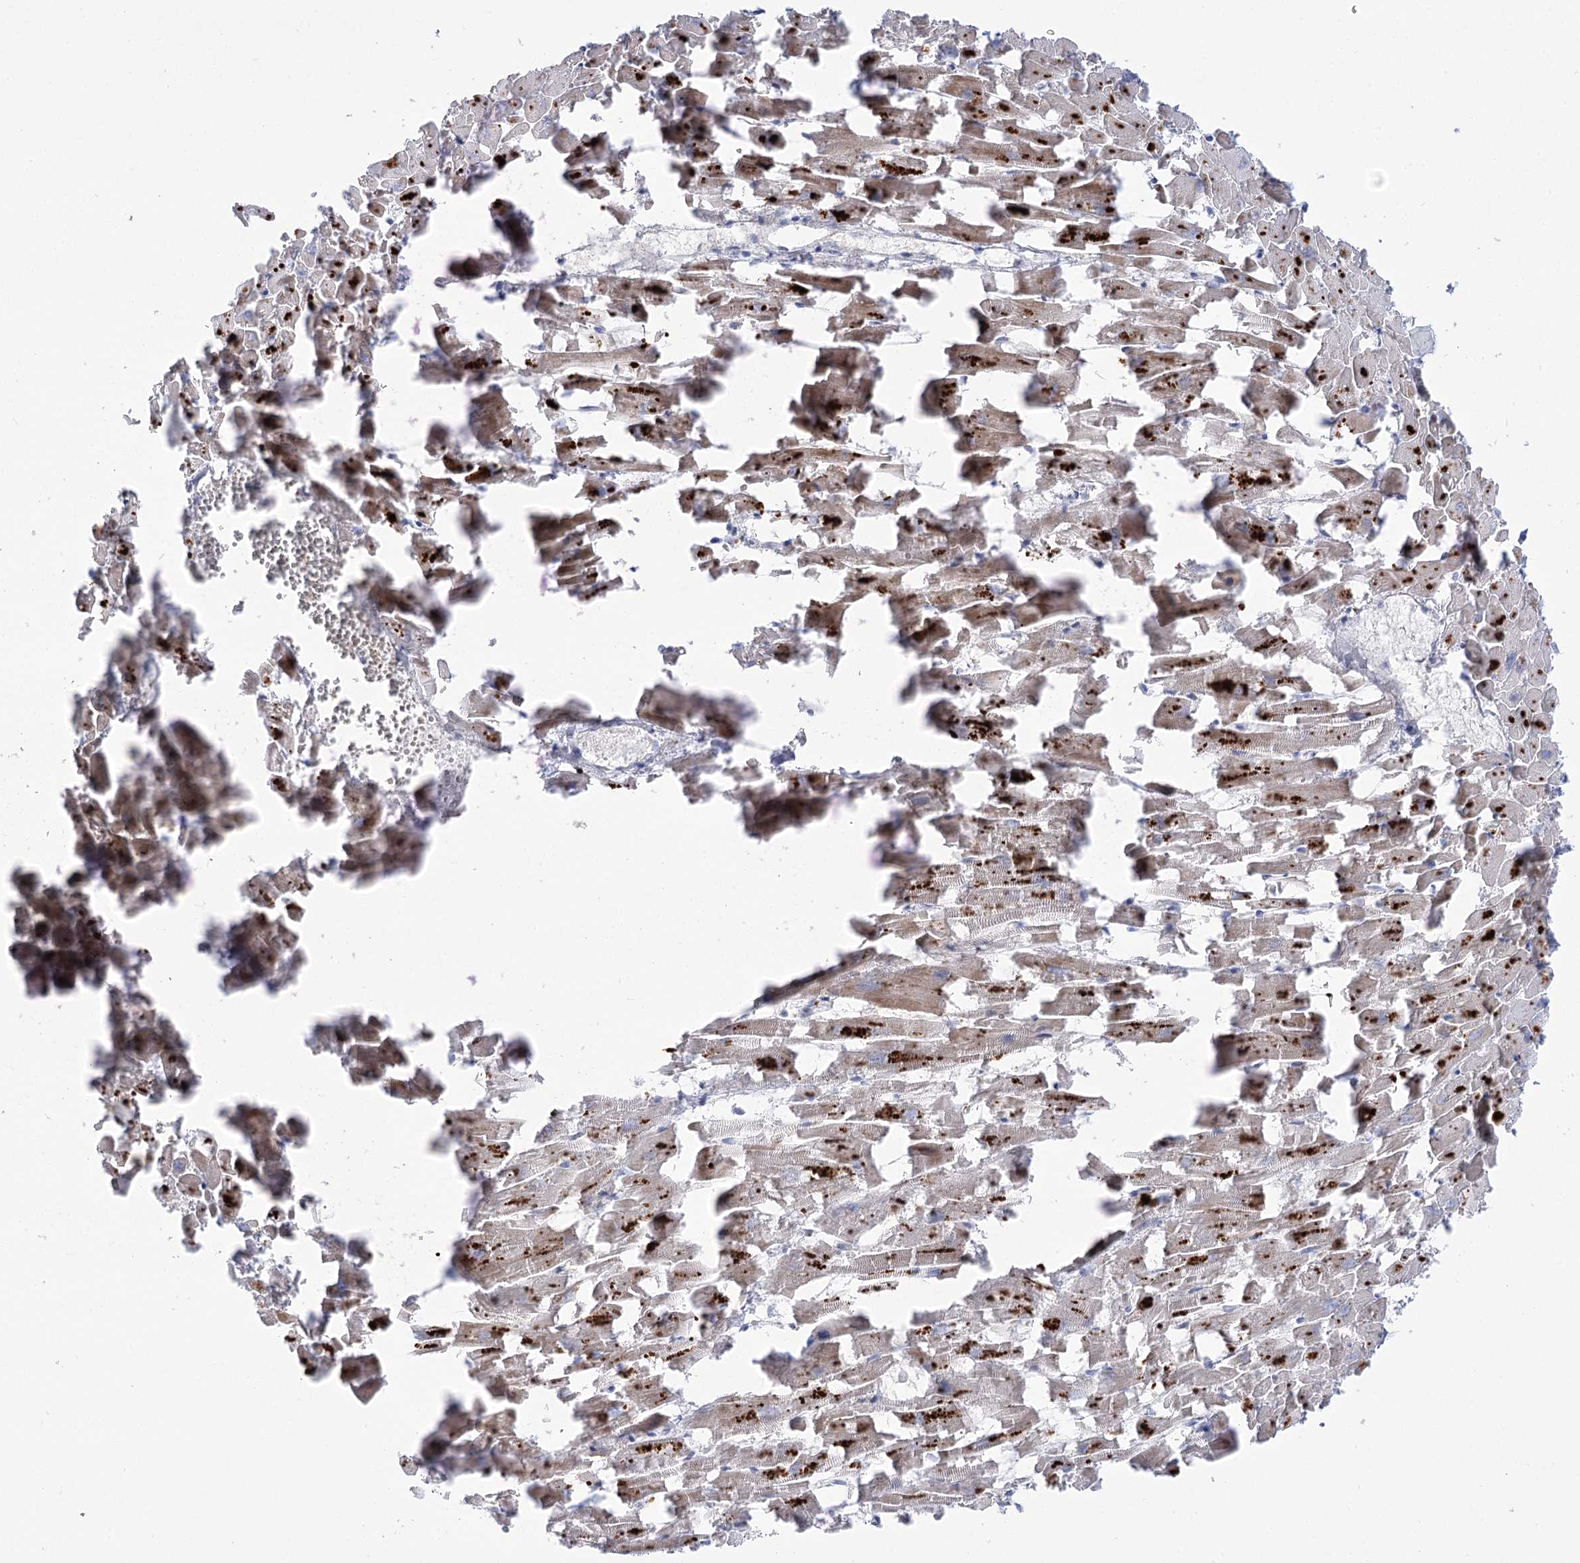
{"staining": {"intensity": "moderate", "quantity": "<25%", "location": "cytoplasmic/membranous"}, "tissue": "heart muscle", "cell_type": "Cardiomyocytes", "image_type": "normal", "snomed": [{"axis": "morphology", "description": "Normal tissue, NOS"}, {"axis": "topography", "description": "Heart"}], "caption": "A brown stain labels moderate cytoplasmic/membranous expression of a protein in cardiomyocytes of unremarkable human heart muscle. (DAB IHC with brightfield microscopy, high magnification).", "gene": "SIAE", "patient": {"sex": "female", "age": 64}}